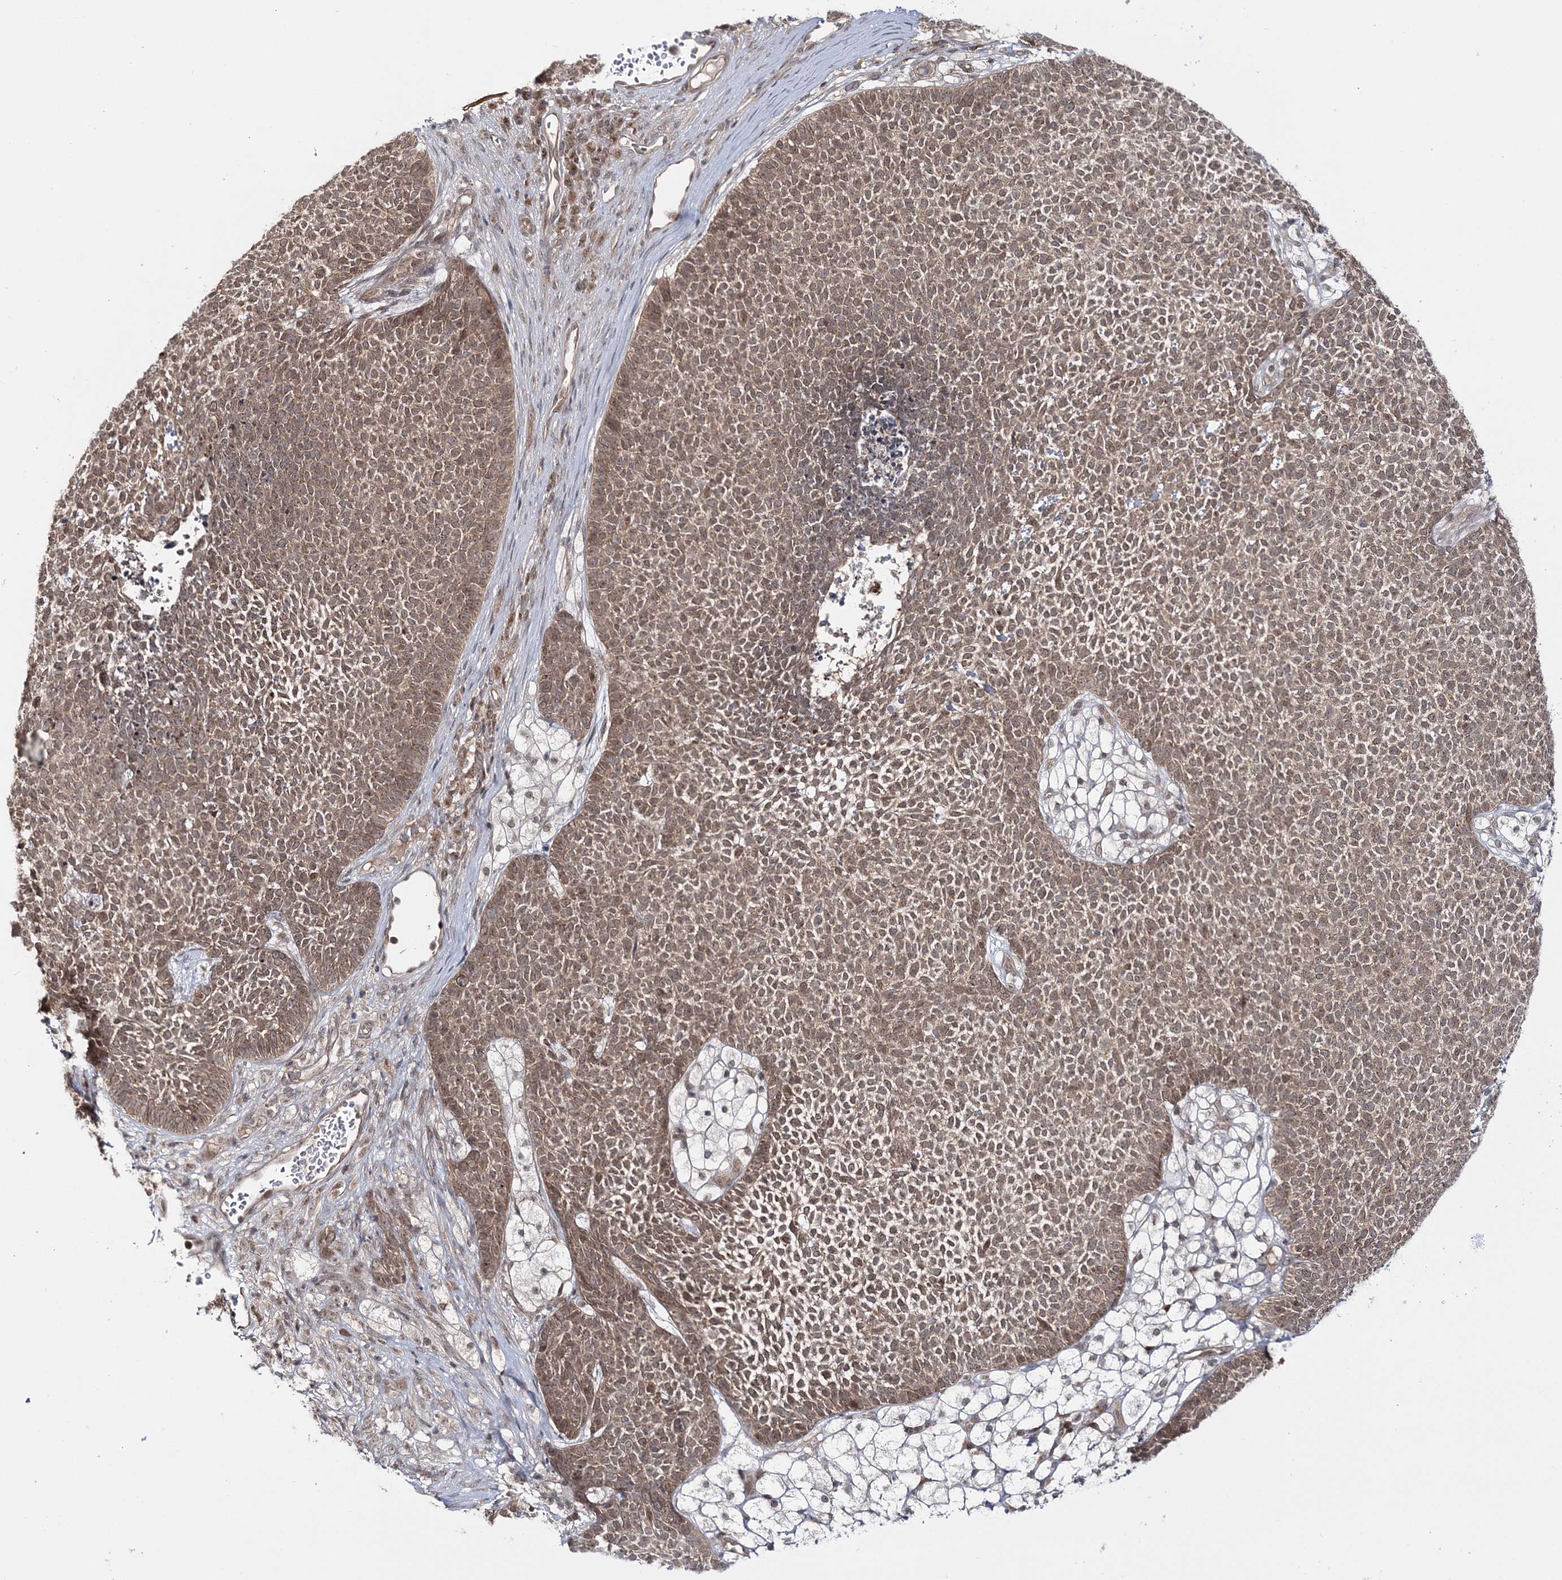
{"staining": {"intensity": "weak", "quantity": ">75%", "location": "cytoplasmic/membranous,nuclear"}, "tissue": "skin cancer", "cell_type": "Tumor cells", "image_type": "cancer", "snomed": [{"axis": "morphology", "description": "Basal cell carcinoma"}, {"axis": "topography", "description": "Skin"}], "caption": "An immunohistochemistry image of neoplastic tissue is shown. Protein staining in brown labels weak cytoplasmic/membranous and nuclear positivity in basal cell carcinoma (skin) within tumor cells. Nuclei are stained in blue.", "gene": "ZFAND6", "patient": {"sex": "female", "age": 84}}